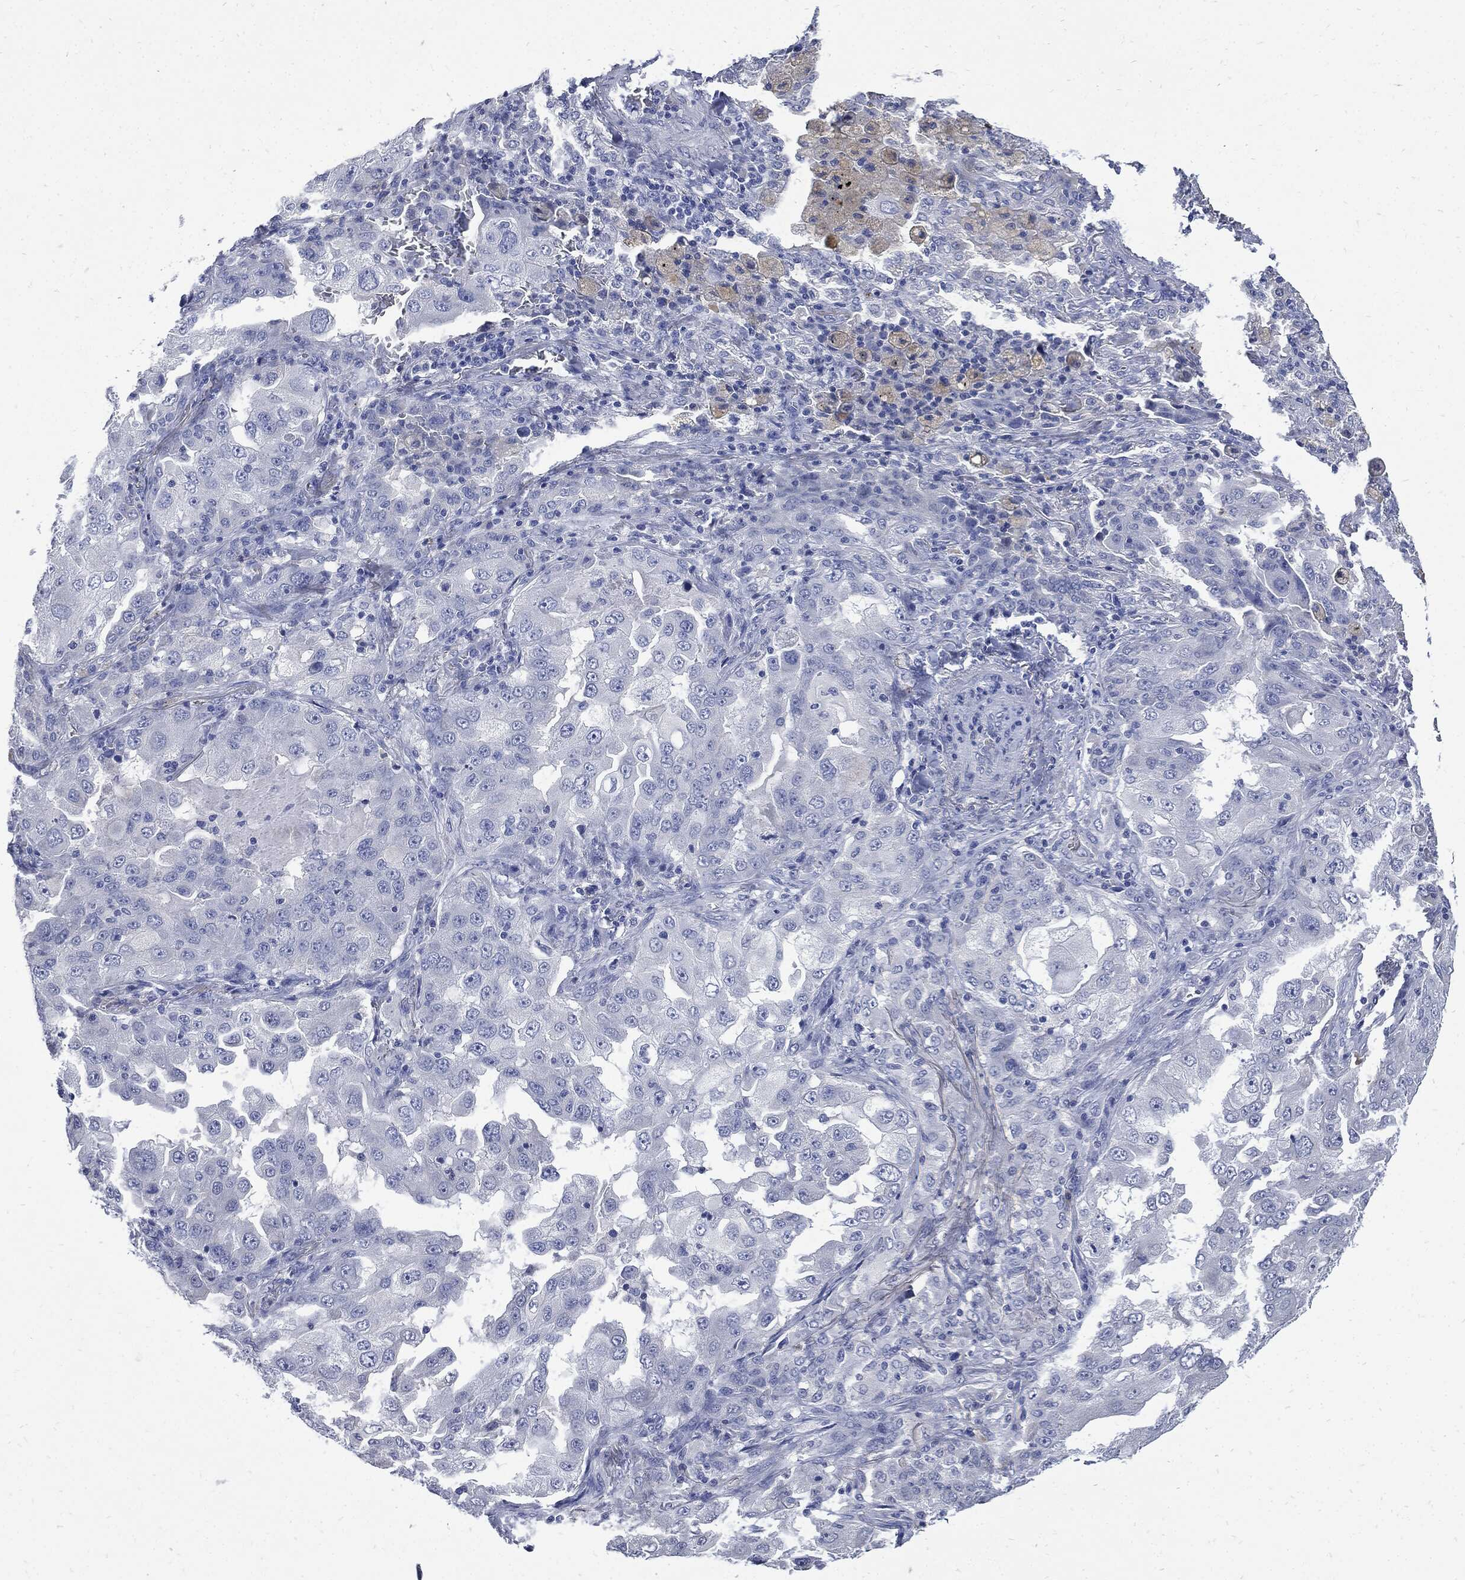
{"staining": {"intensity": "negative", "quantity": "none", "location": "none"}, "tissue": "lung cancer", "cell_type": "Tumor cells", "image_type": "cancer", "snomed": [{"axis": "morphology", "description": "Adenocarcinoma, NOS"}, {"axis": "topography", "description": "Lung"}], "caption": "This is a histopathology image of immunohistochemistry staining of adenocarcinoma (lung), which shows no staining in tumor cells.", "gene": "CPE", "patient": {"sex": "female", "age": 61}}